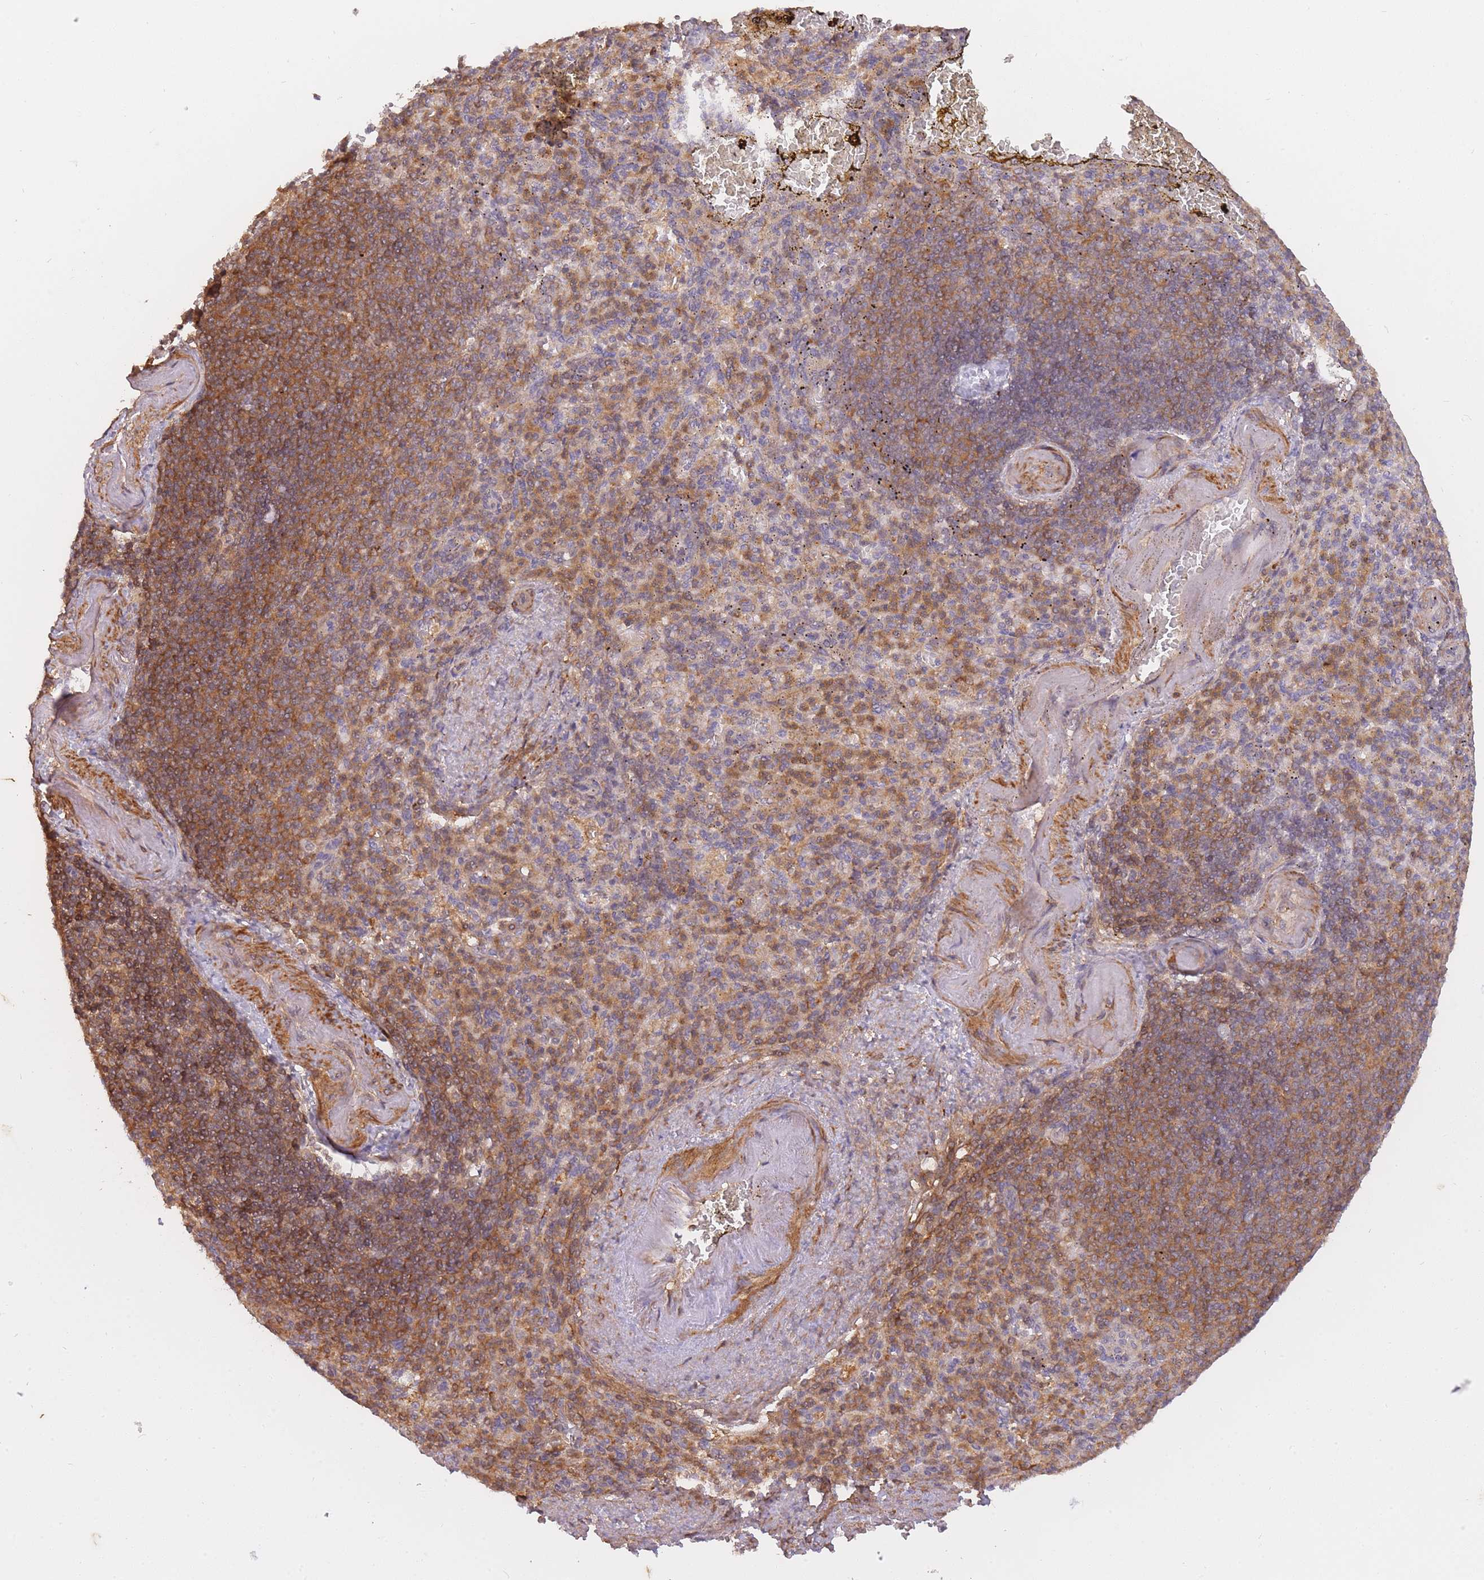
{"staining": {"intensity": "moderate", "quantity": "25%-75%", "location": "cytoplasmic/membranous"}, "tissue": "spleen", "cell_type": "Cells in red pulp", "image_type": "normal", "snomed": [{"axis": "morphology", "description": "Normal tissue, NOS"}, {"axis": "topography", "description": "Spleen"}], "caption": "Cells in red pulp reveal moderate cytoplasmic/membranous positivity in about 25%-75% of cells in benign spleen.", "gene": "ST8SIA4", "patient": {"sex": "female", "age": 74}}